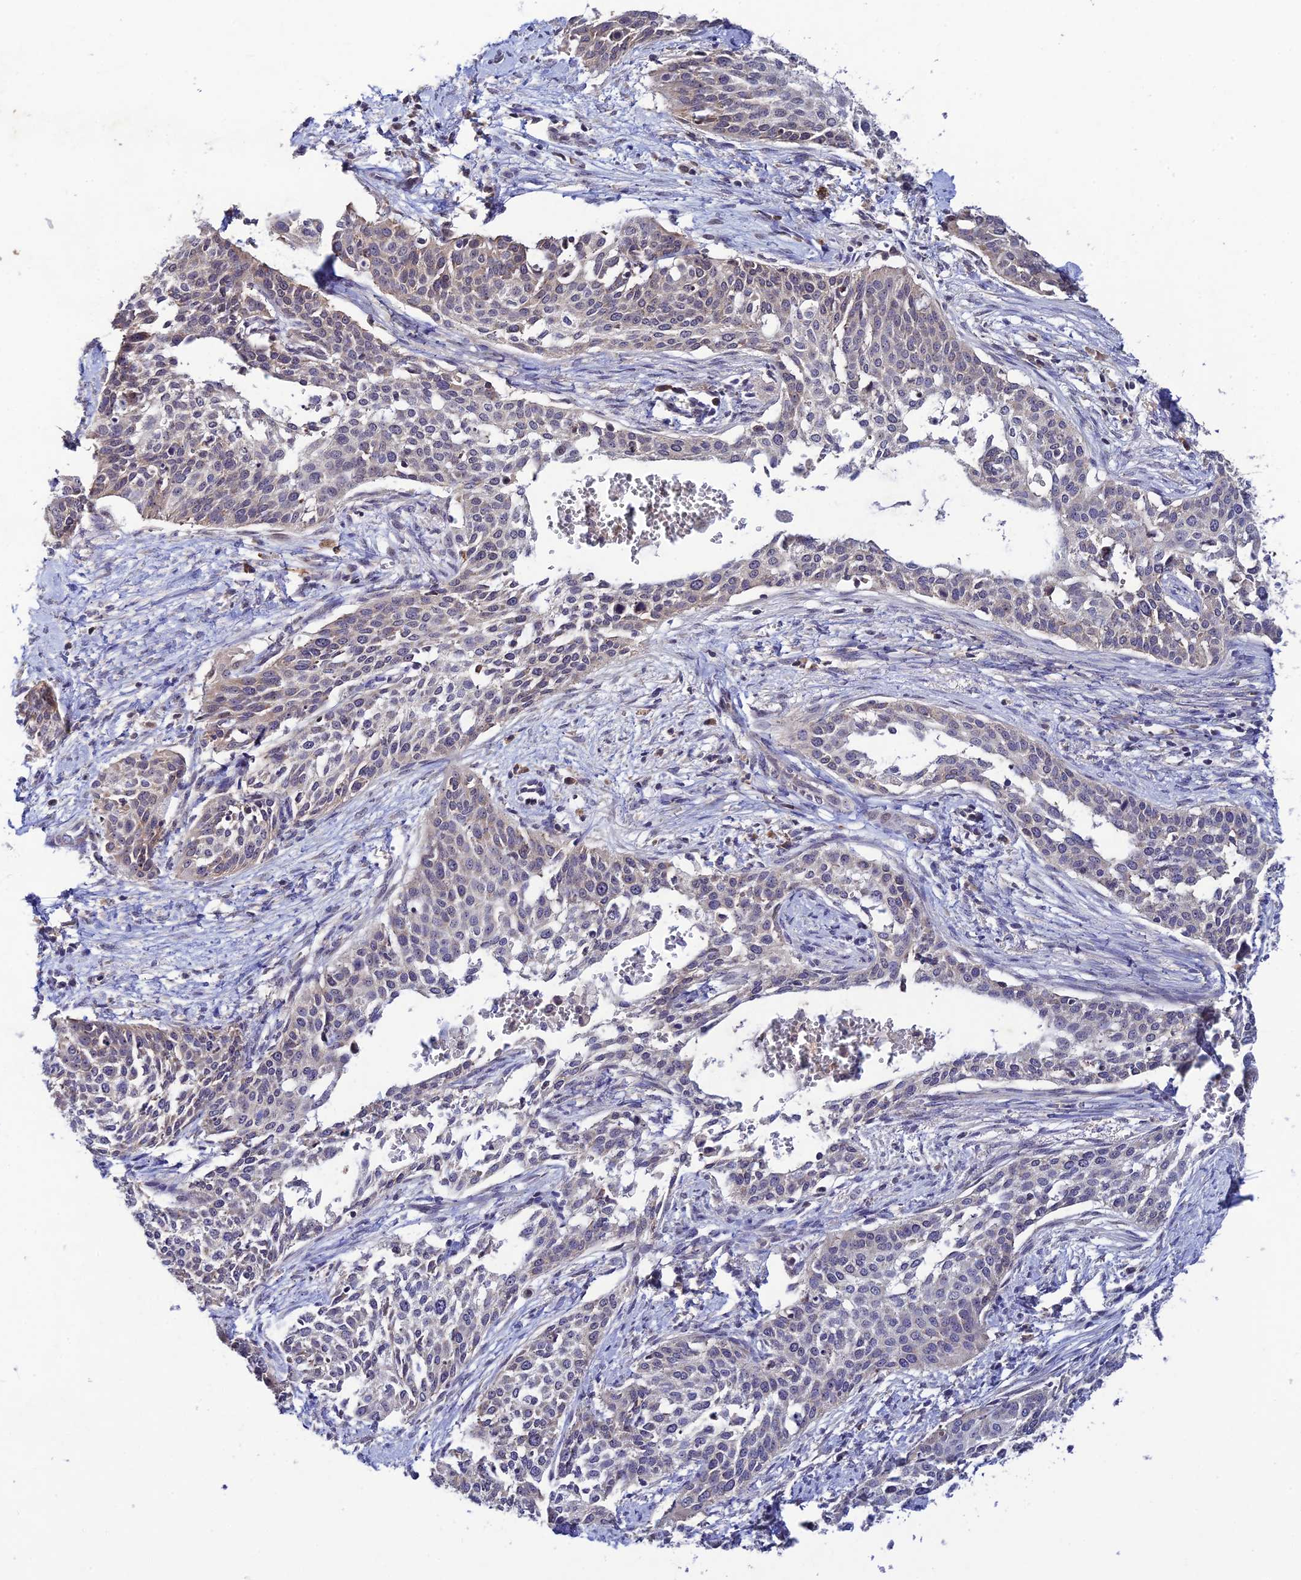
{"staining": {"intensity": "negative", "quantity": "none", "location": "none"}, "tissue": "cervical cancer", "cell_type": "Tumor cells", "image_type": "cancer", "snomed": [{"axis": "morphology", "description": "Squamous cell carcinoma, NOS"}, {"axis": "topography", "description": "Cervix"}], "caption": "Human cervical cancer stained for a protein using IHC shows no staining in tumor cells.", "gene": "CHST5", "patient": {"sex": "female", "age": 44}}